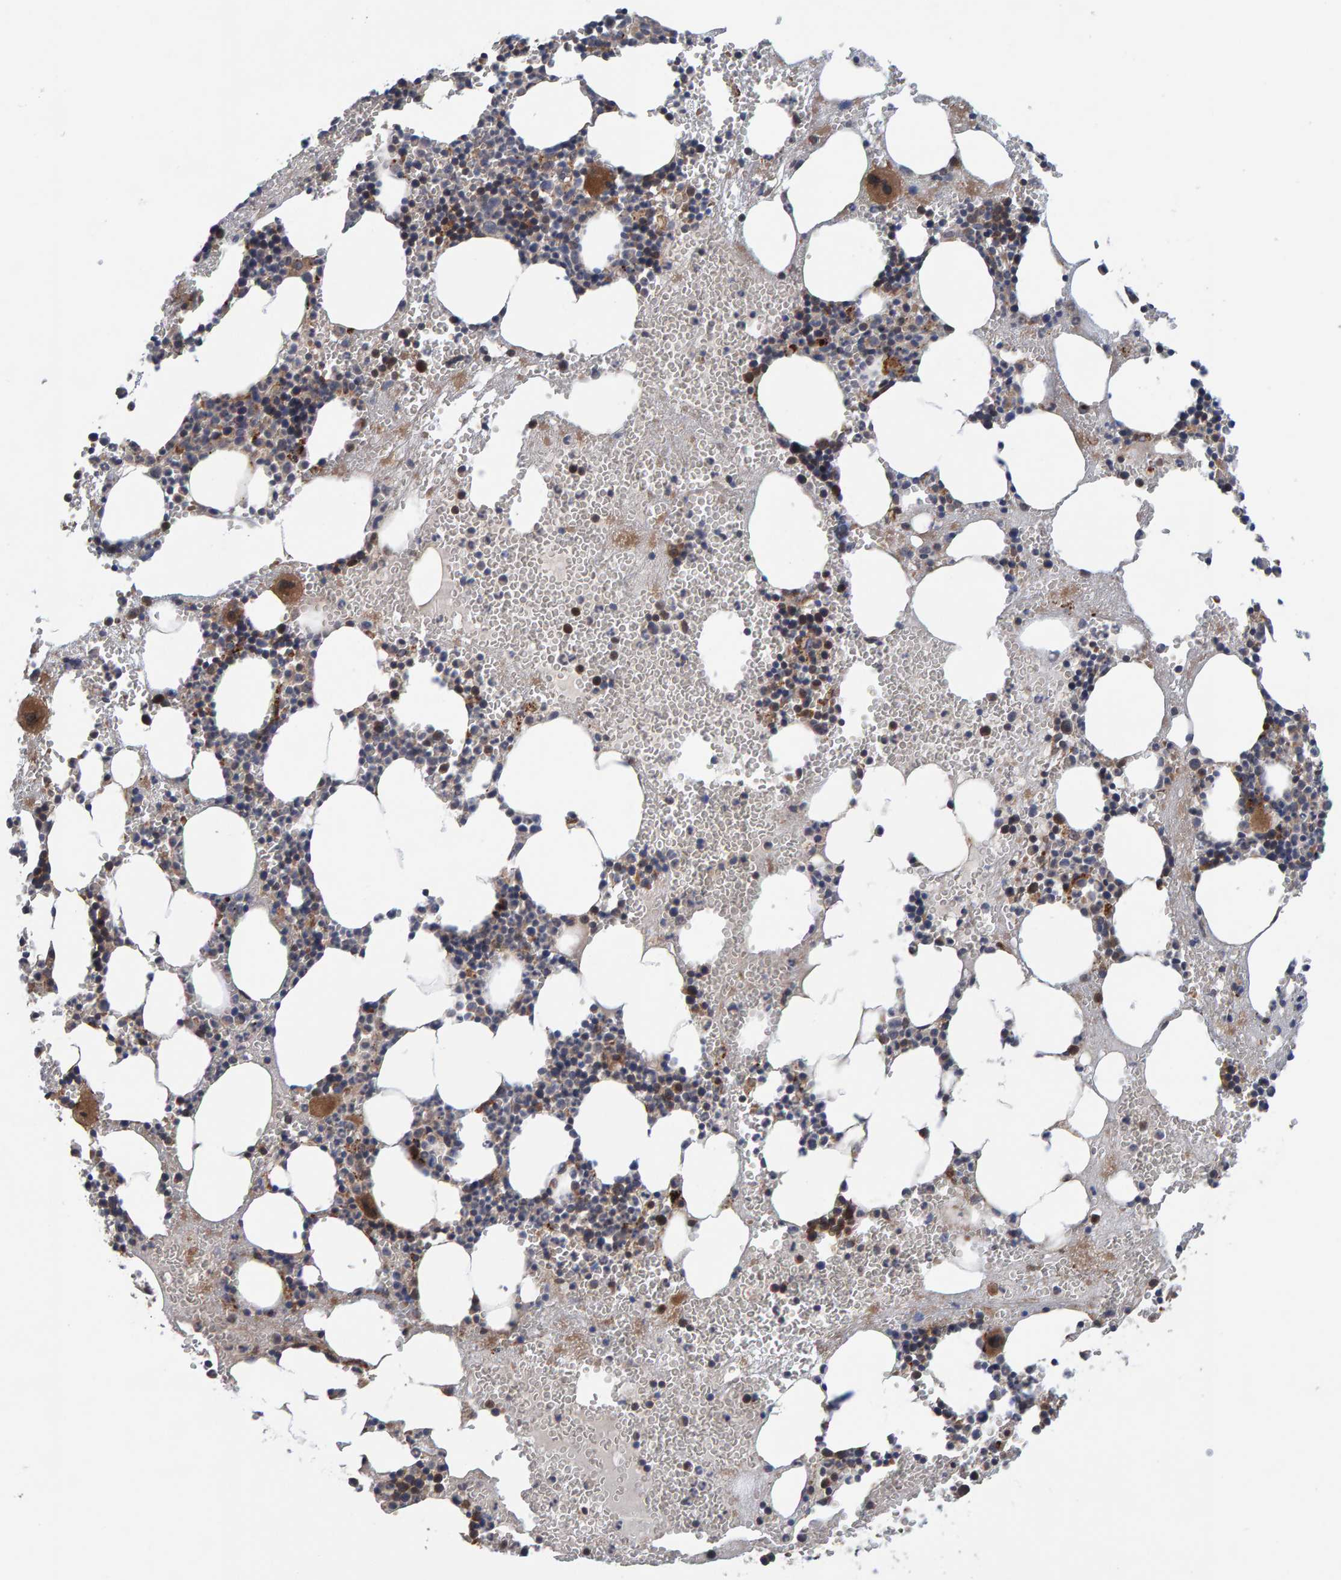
{"staining": {"intensity": "strong", "quantity": "25%-75%", "location": "cytoplasmic/membranous"}, "tissue": "bone marrow", "cell_type": "Hematopoietic cells", "image_type": "normal", "snomed": [{"axis": "morphology", "description": "Normal tissue, NOS"}, {"axis": "morphology", "description": "Inflammation, NOS"}, {"axis": "topography", "description": "Bone marrow"}], "caption": "Immunohistochemical staining of benign human bone marrow displays high levels of strong cytoplasmic/membranous expression in about 25%-75% of hematopoietic cells. The staining was performed using DAB (3,3'-diaminobenzidine), with brown indicating positive protein expression. Nuclei are stained blue with hematoxylin.", "gene": "MFSD6L", "patient": {"sex": "female", "age": 67}}